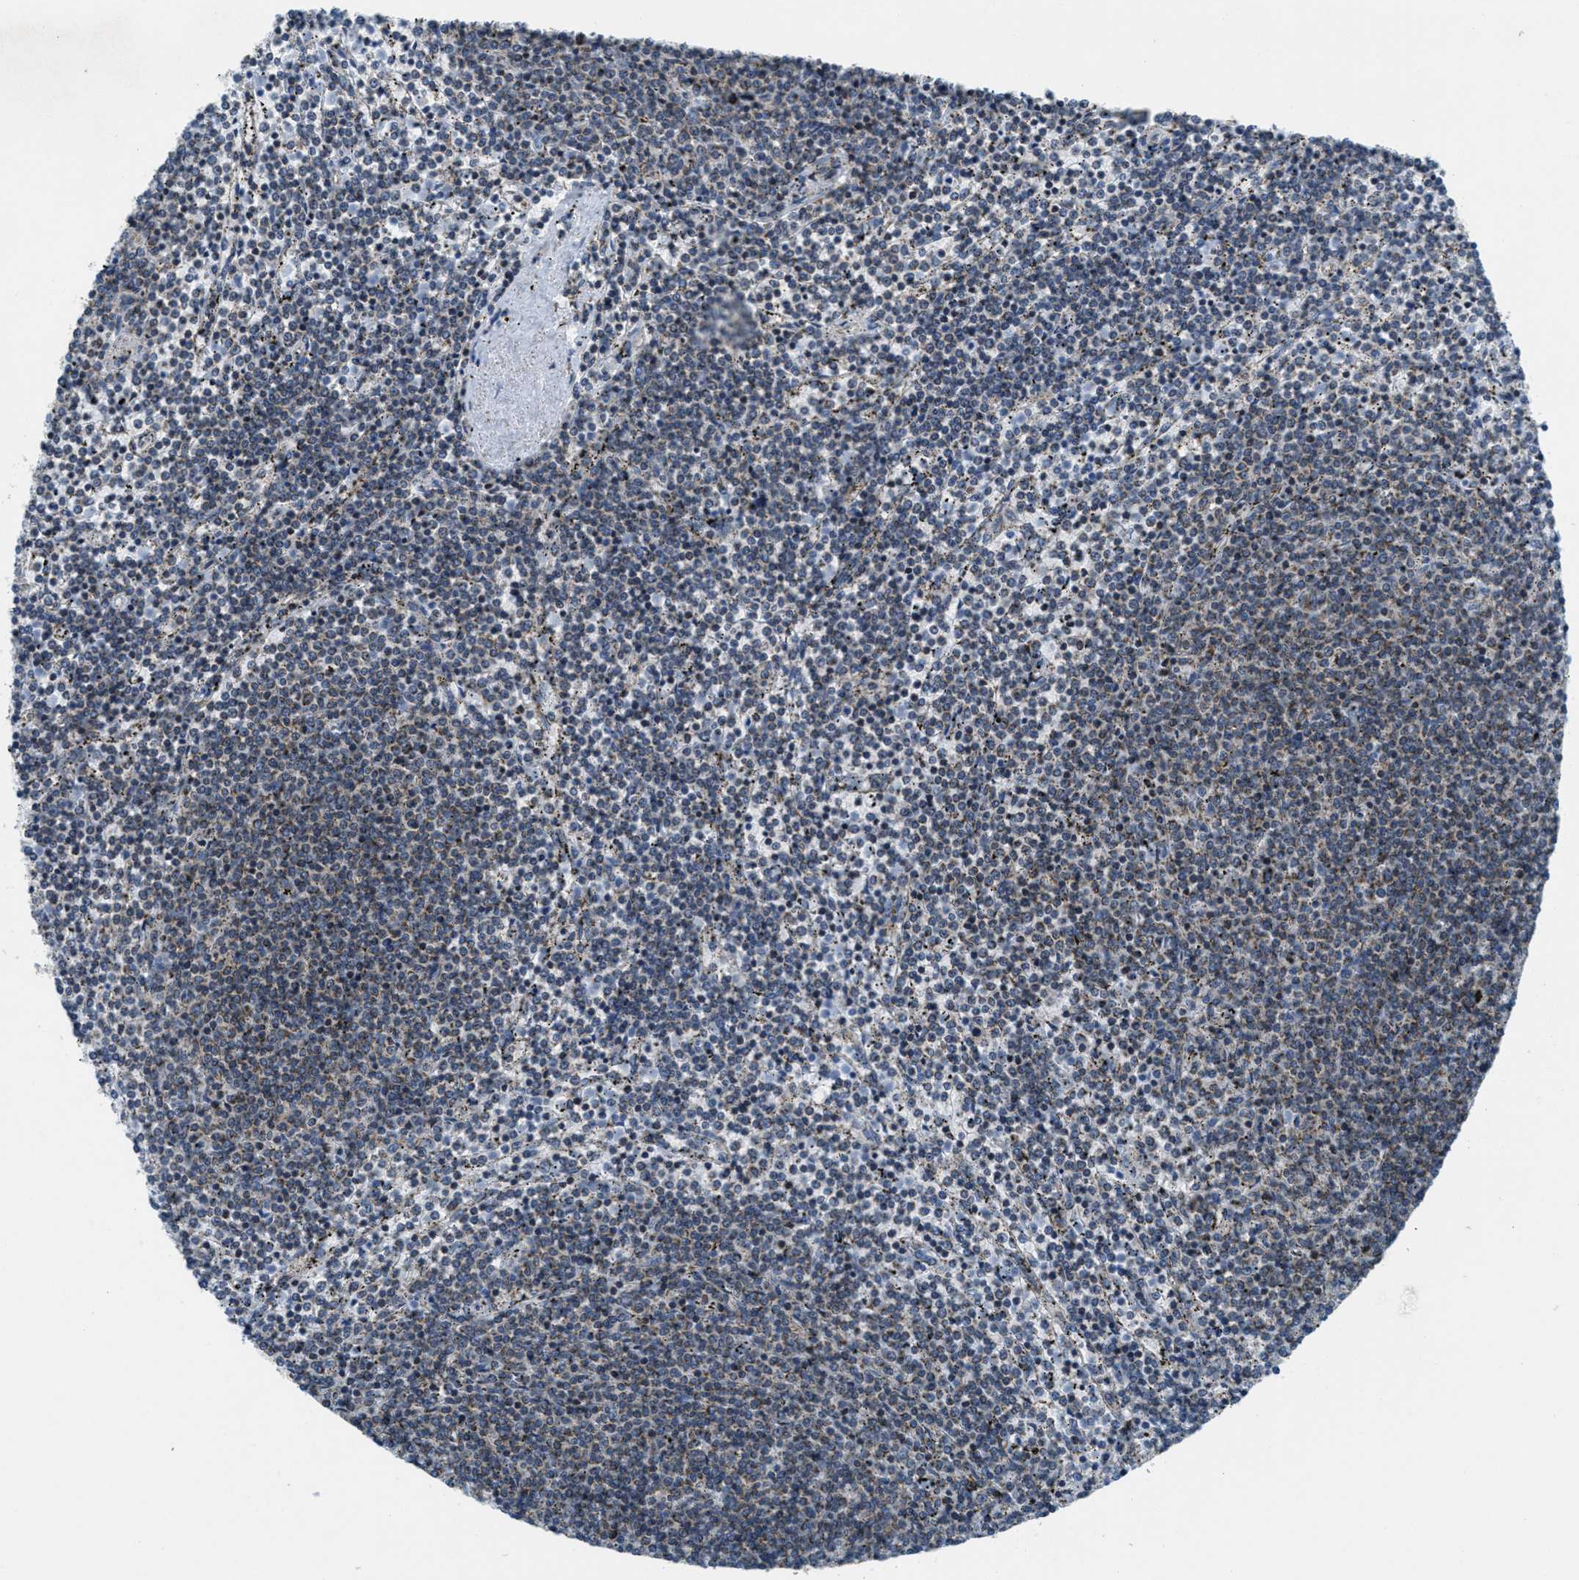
{"staining": {"intensity": "weak", "quantity": "25%-75%", "location": "cytoplasmic/membranous"}, "tissue": "lymphoma", "cell_type": "Tumor cells", "image_type": "cancer", "snomed": [{"axis": "morphology", "description": "Malignant lymphoma, non-Hodgkin's type, Low grade"}, {"axis": "topography", "description": "Spleen"}], "caption": "Immunohistochemical staining of human low-grade malignant lymphoma, non-Hodgkin's type exhibits low levels of weak cytoplasmic/membranous expression in about 25%-75% of tumor cells. (brown staining indicates protein expression, while blue staining denotes nuclei).", "gene": "MFSD13A", "patient": {"sex": "female", "age": 50}}